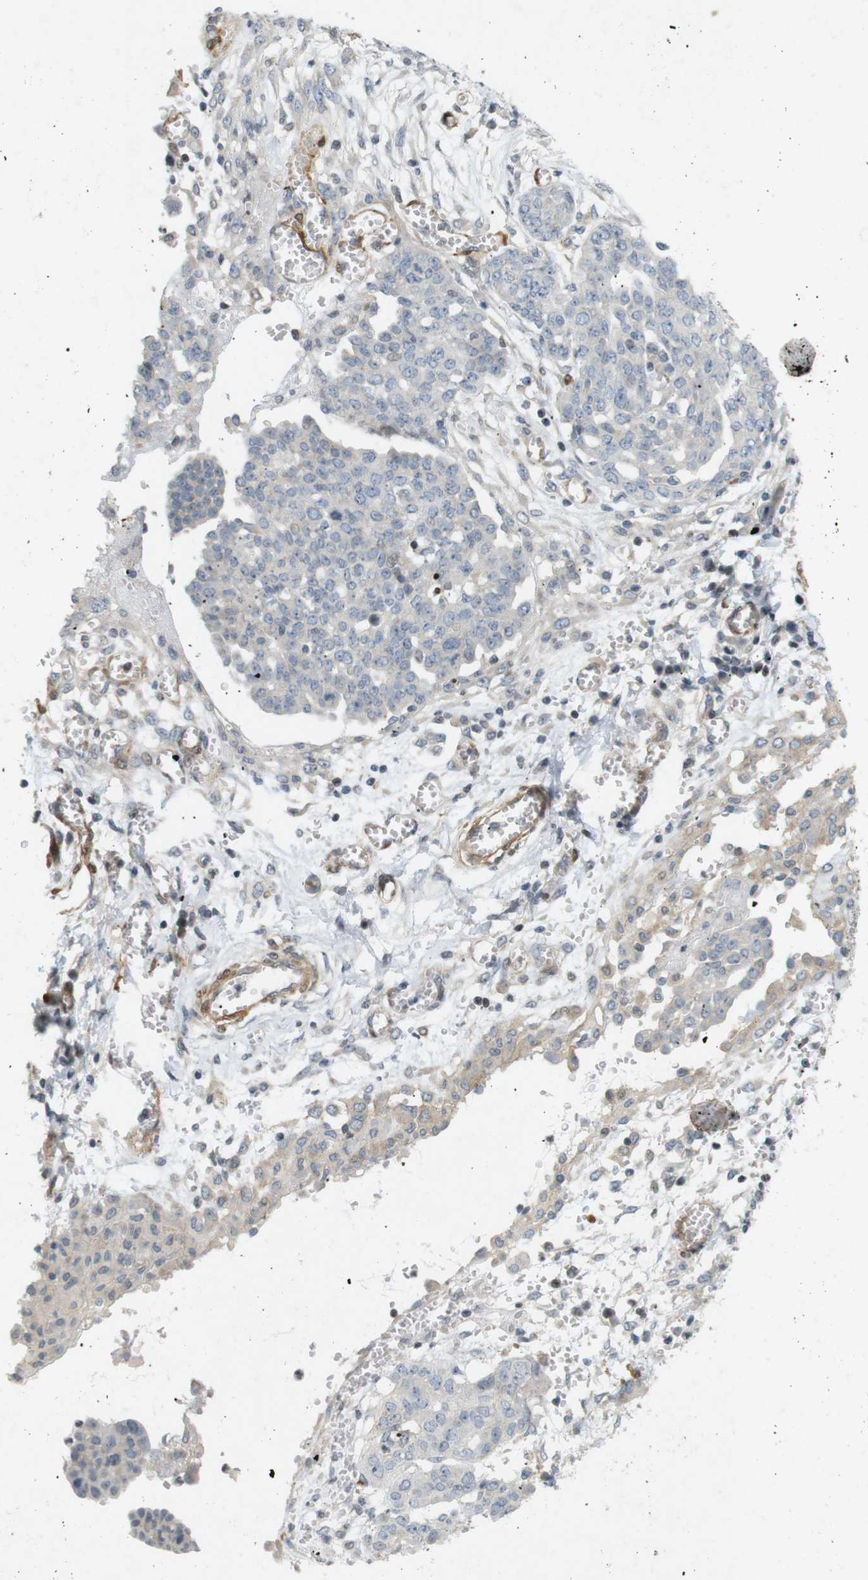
{"staining": {"intensity": "negative", "quantity": "none", "location": "none"}, "tissue": "ovarian cancer", "cell_type": "Tumor cells", "image_type": "cancer", "snomed": [{"axis": "morphology", "description": "Cystadenocarcinoma, serous, NOS"}, {"axis": "topography", "description": "Soft tissue"}, {"axis": "topography", "description": "Ovary"}], "caption": "Immunohistochemistry (IHC) micrograph of human serous cystadenocarcinoma (ovarian) stained for a protein (brown), which exhibits no staining in tumor cells.", "gene": "PPP1R14A", "patient": {"sex": "female", "age": 57}}